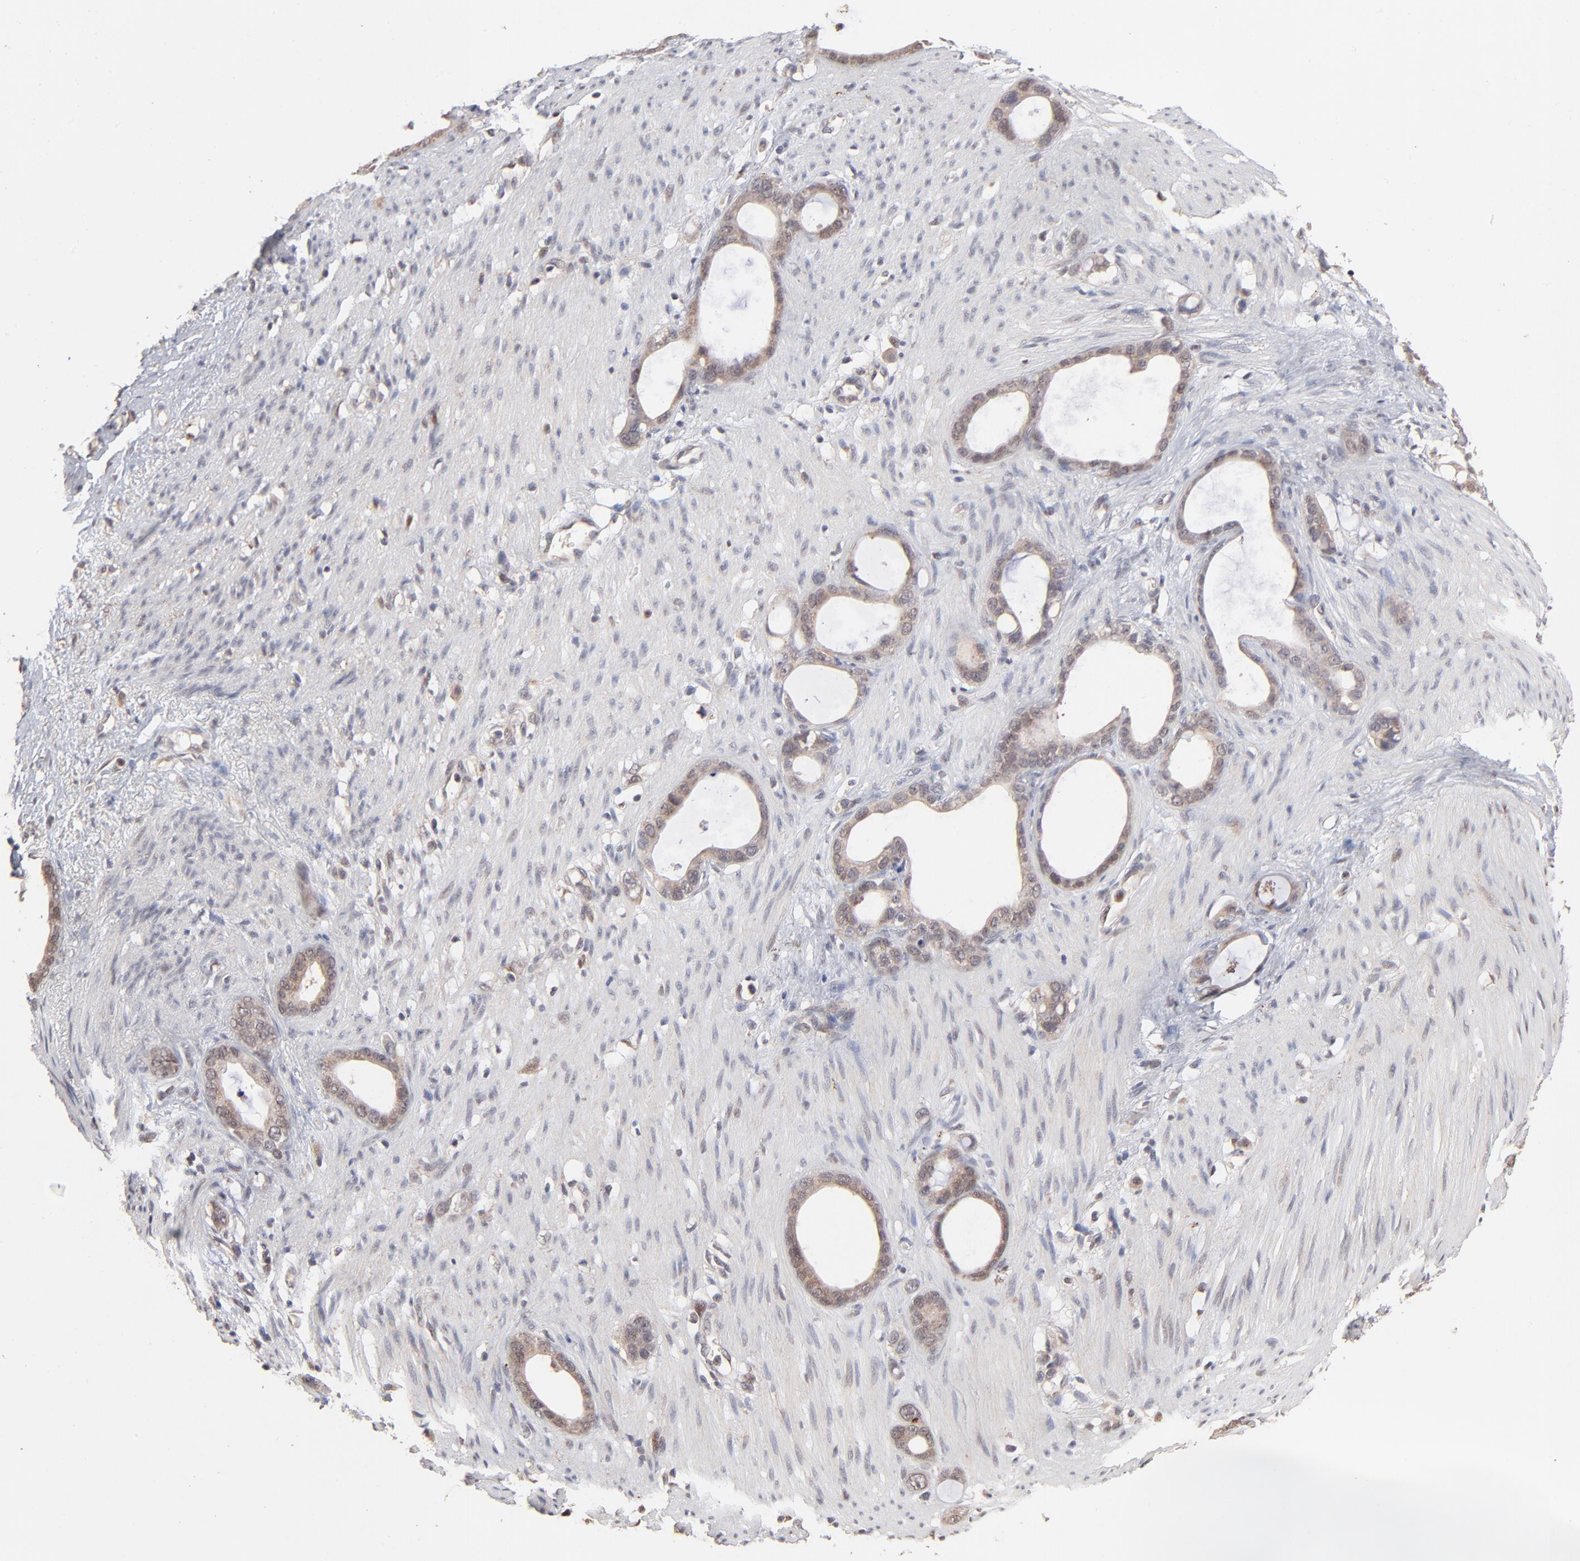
{"staining": {"intensity": "weak", "quantity": "25%-75%", "location": "cytoplasmic/membranous,nuclear"}, "tissue": "stomach cancer", "cell_type": "Tumor cells", "image_type": "cancer", "snomed": [{"axis": "morphology", "description": "Adenocarcinoma, NOS"}, {"axis": "topography", "description": "Stomach"}], "caption": "Human adenocarcinoma (stomach) stained for a protein (brown) exhibits weak cytoplasmic/membranous and nuclear positive staining in about 25%-75% of tumor cells.", "gene": "MSL2", "patient": {"sex": "female", "age": 75}}